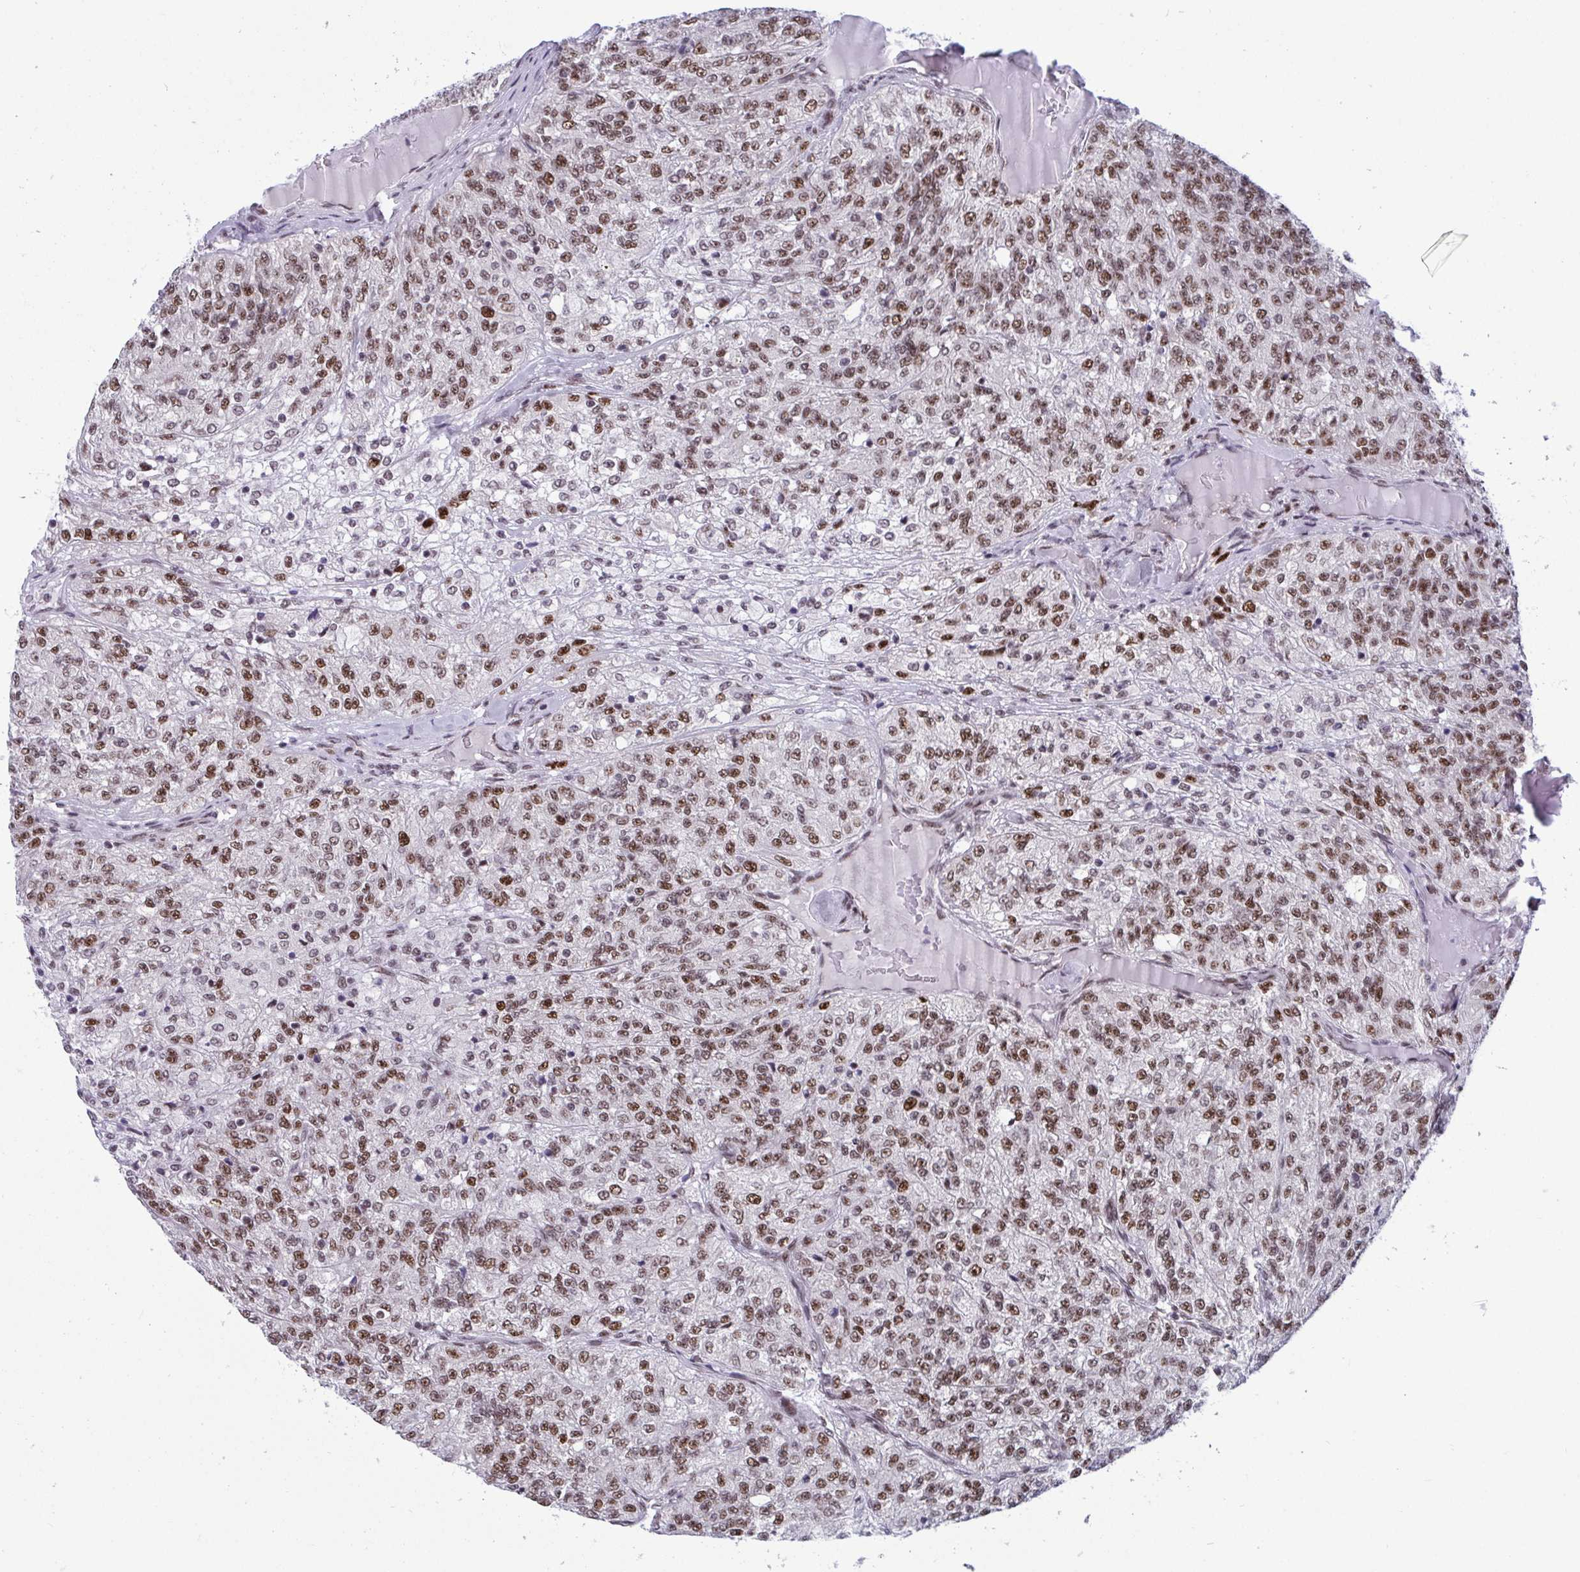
{"staining": {"intensity": "moderate", "quantity": ">75%", "location": "nuclear"}, "tissue": "renal cancer", "cell_type": "Tumor cells", "image_type": "cancer", "snomed": [{"axis": "morphology", "description": "Adenocarcinoma, NOS"}, {"axis": "topography", "description": "Kidney"}], "caption": "DAB (3,3'-diaminobenzidine) immunohistochemical staining of human renal cancer (adenocarcinoma) exhibits moderate nuclear protein staining in about >75% of tumor cells.", "gene": "WBP11", "patient": {"sex": "female", "age": 63}}